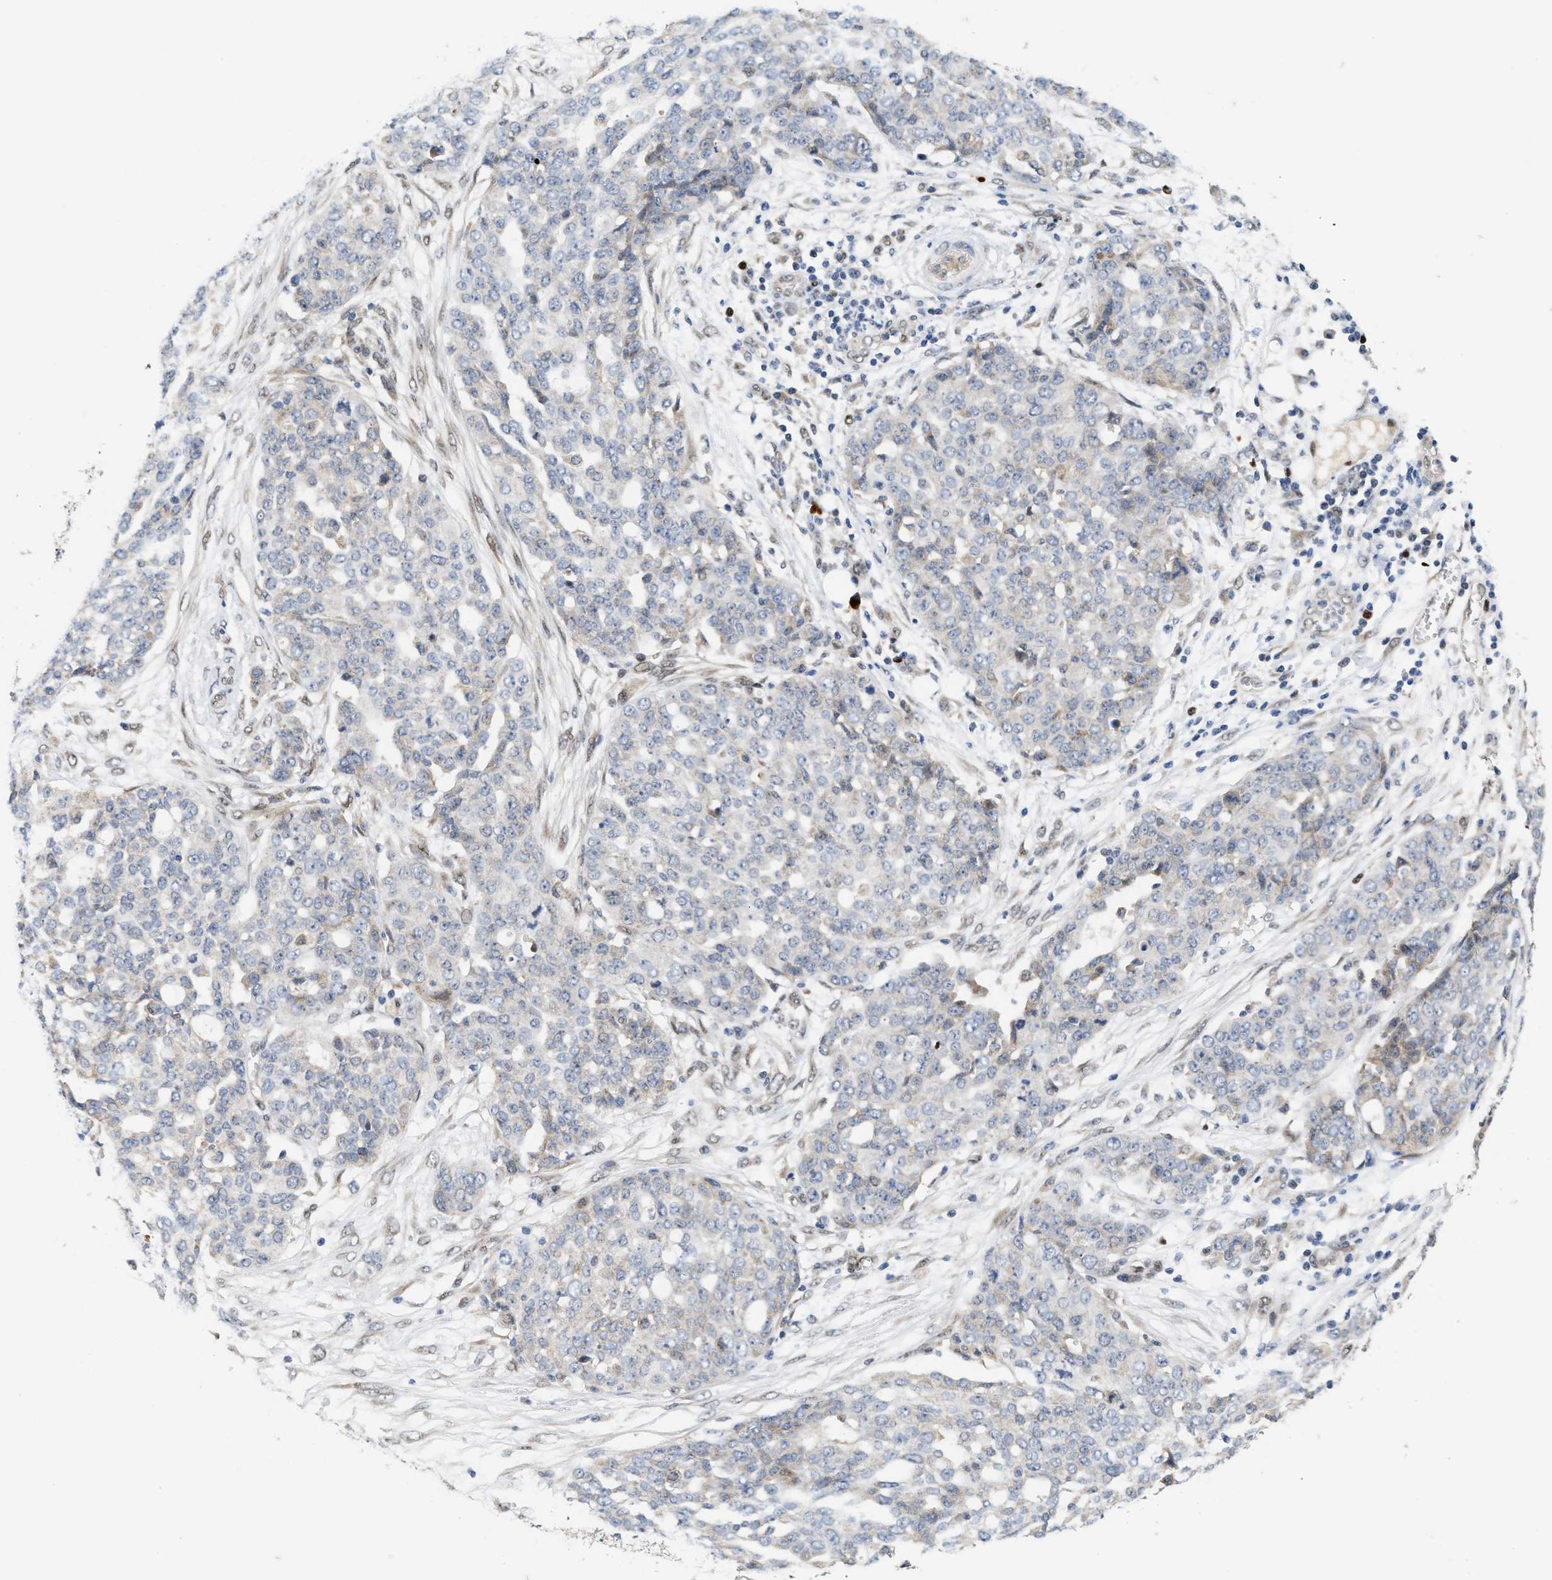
{"staining": {"intensity": "weak", "quantity": "<25%", "location": "cytoplasmic/membranous"}, "tissue": "ovarian cancer", "cell_type": "Tumor cells", "image_type": "cancer", "snomed": [{"axis": "morphology", "description": "Cystadenocarcinoma, serous, NOS"}, {"axis": "topography", "description": "Soft tissue"}, {"axis": "topography", "description": "Ovary"}], "caption": "Ovarian cancer stained for a protein using immunohistochemistry (IHC) exhibits no expression tumor cells.", "gene": "TCF4", "patient": {"sex": "female", "age": 57}}